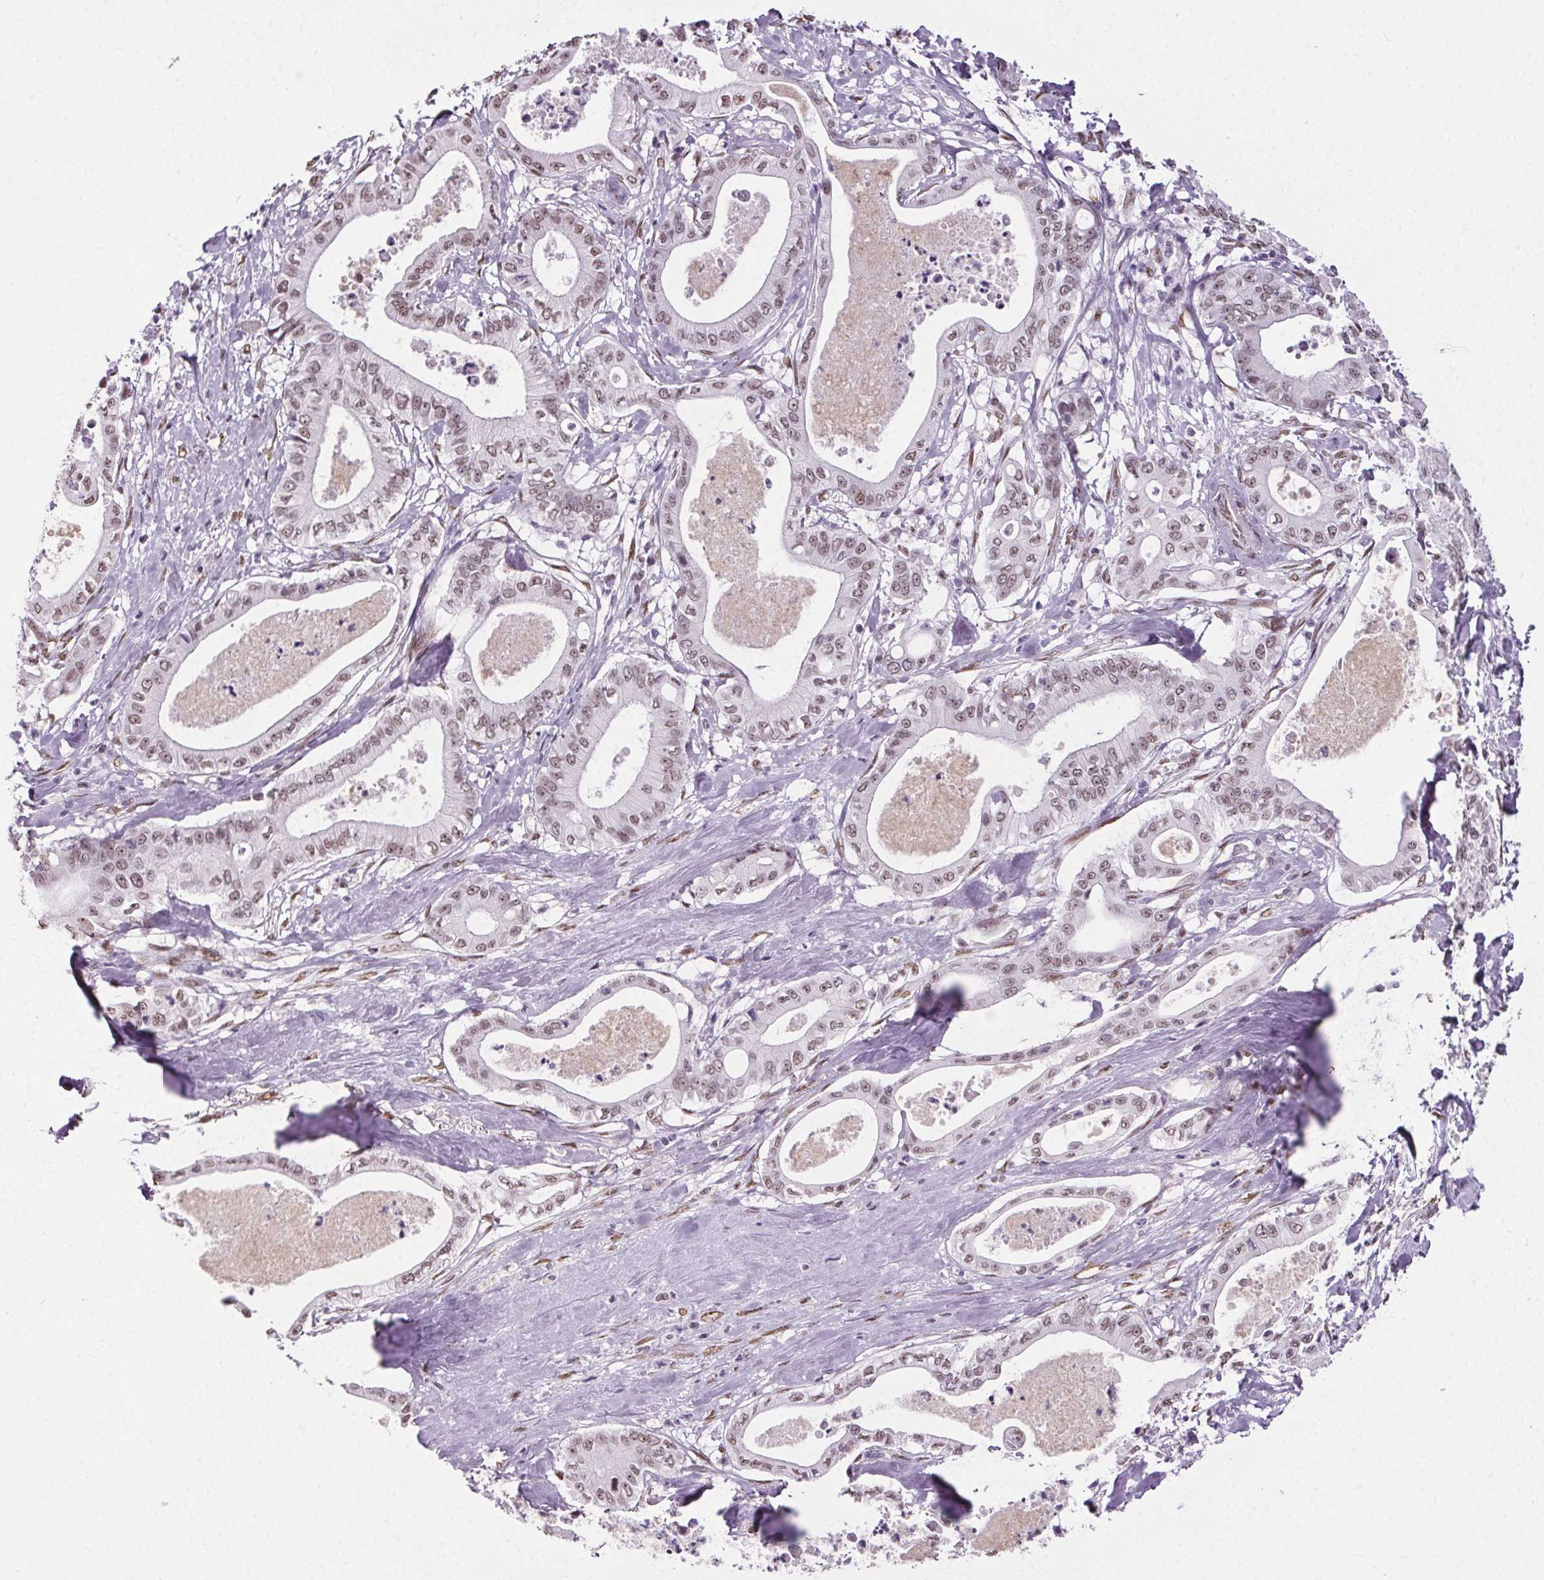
{"staining": {"intensity": "weak", "quantity": ">75%", "location": "nuclear"}, "tissue": "pancreatic cancer", "cell_type": "Tumor cells", "image_type": "cancer", "snomed": [{"axis": "morphology", "description": "Adenocarcinoma, NOS"}, {"axis": "topography", "description": "Pancreas"}], "caption": "Brown immunohistochemical staining in human pancreatic adenocarcinoma exhibits weak nuclear expression in approximately >75% of tumor cells. (Stains: DAB in brown, nuclei in blue, Microscopy: brightfield microscopy at high magnification).", "gene": "GP6", "patient": {"sex": "male", "age": 71}}